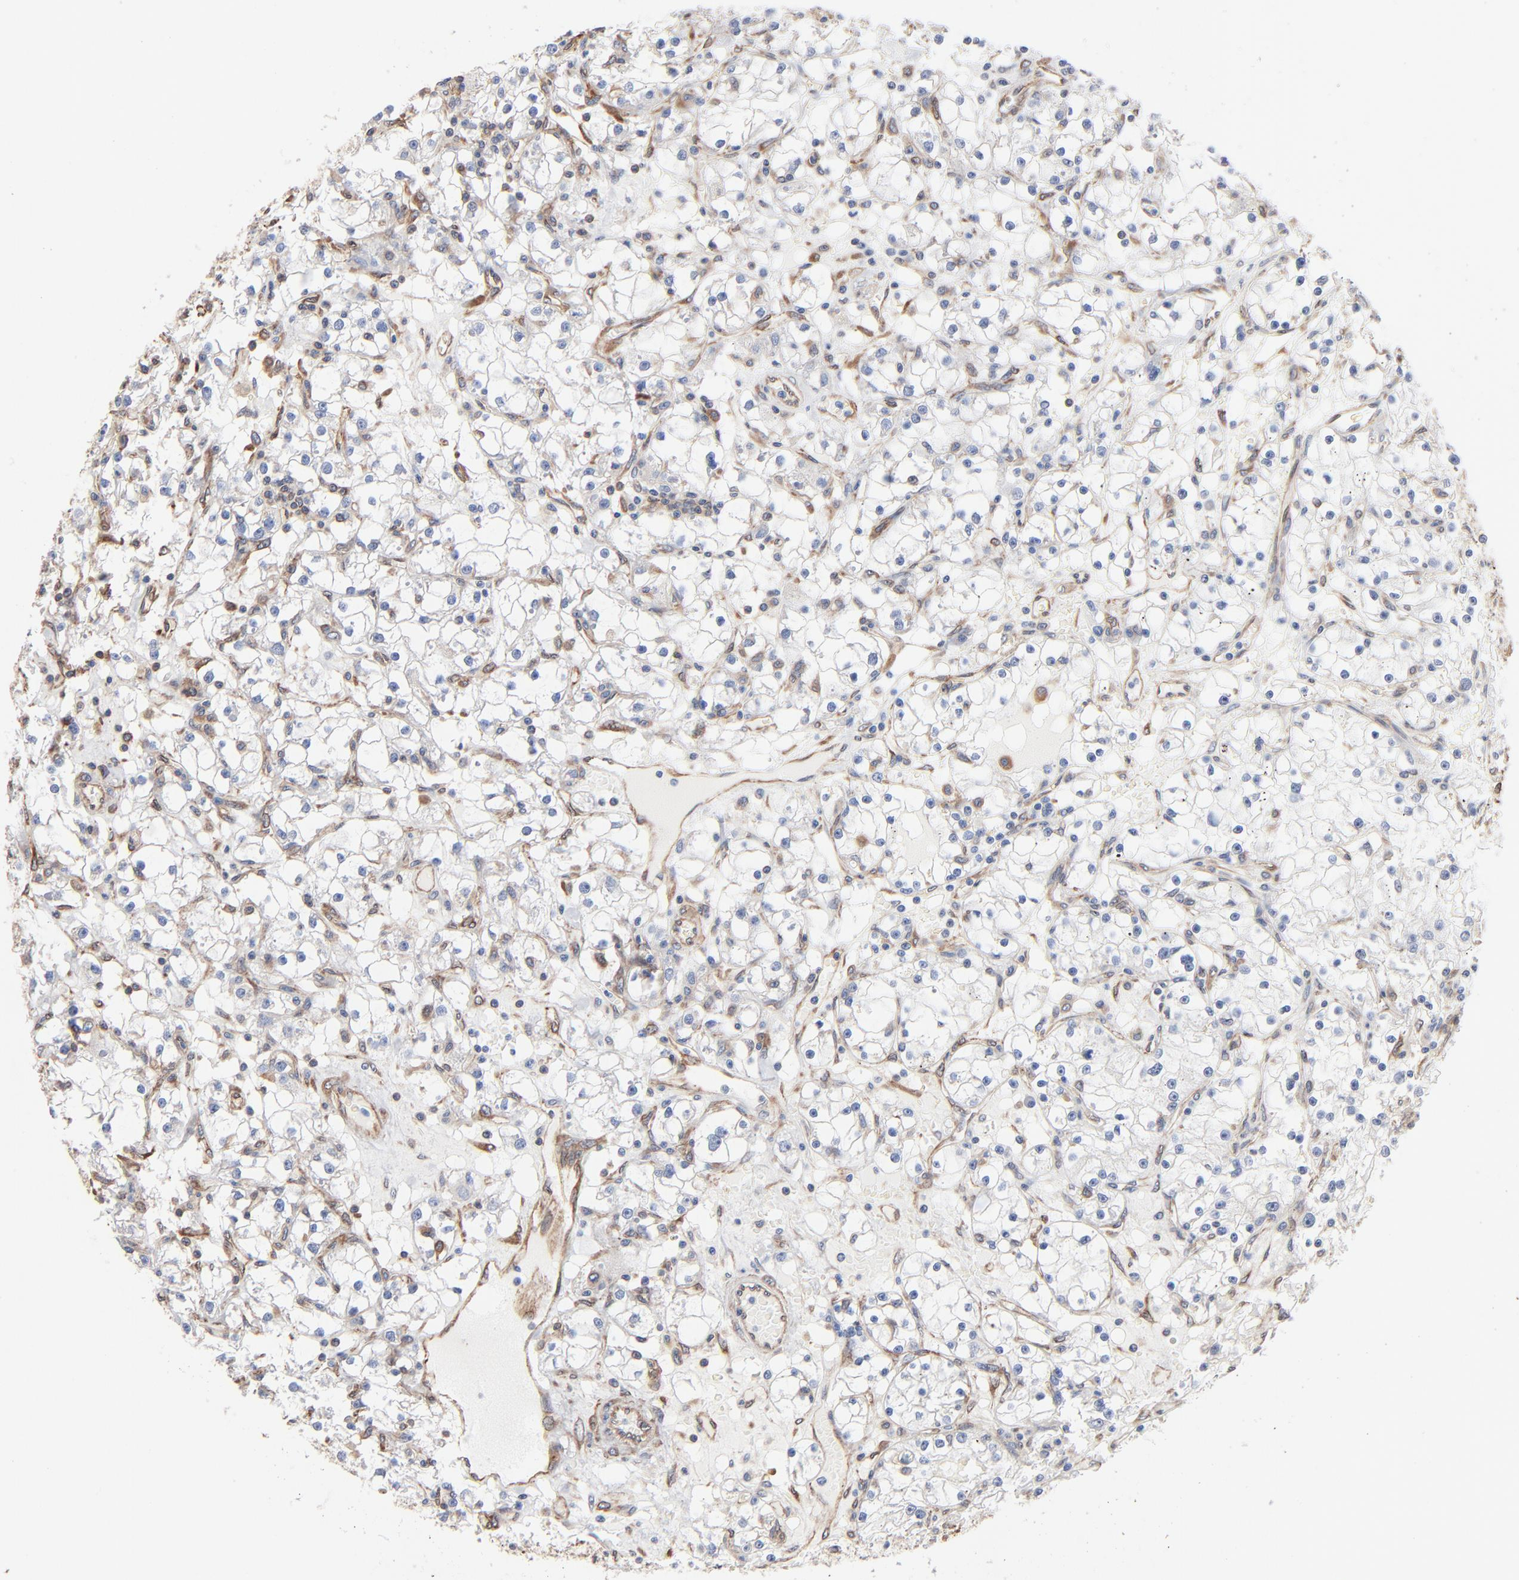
{"staining": {"intensity": "negative", "quantity": "none", "location": "none"}, "tissue": "renal cancer", "cell_type": "Tumor cells", "image_type": "cancer", "snomed": [{"axis": "morphology", "description": "Adenocarcinoma, NOS"}, {"axis": "topography", "description": "Kidney"}], "caption": "This is an immunohistochemistry micrograph of human renal cancer. There is no positivity in tumor cells.", "gene": "ABCD4", "patient": {"sex": "male", "age": 56}}